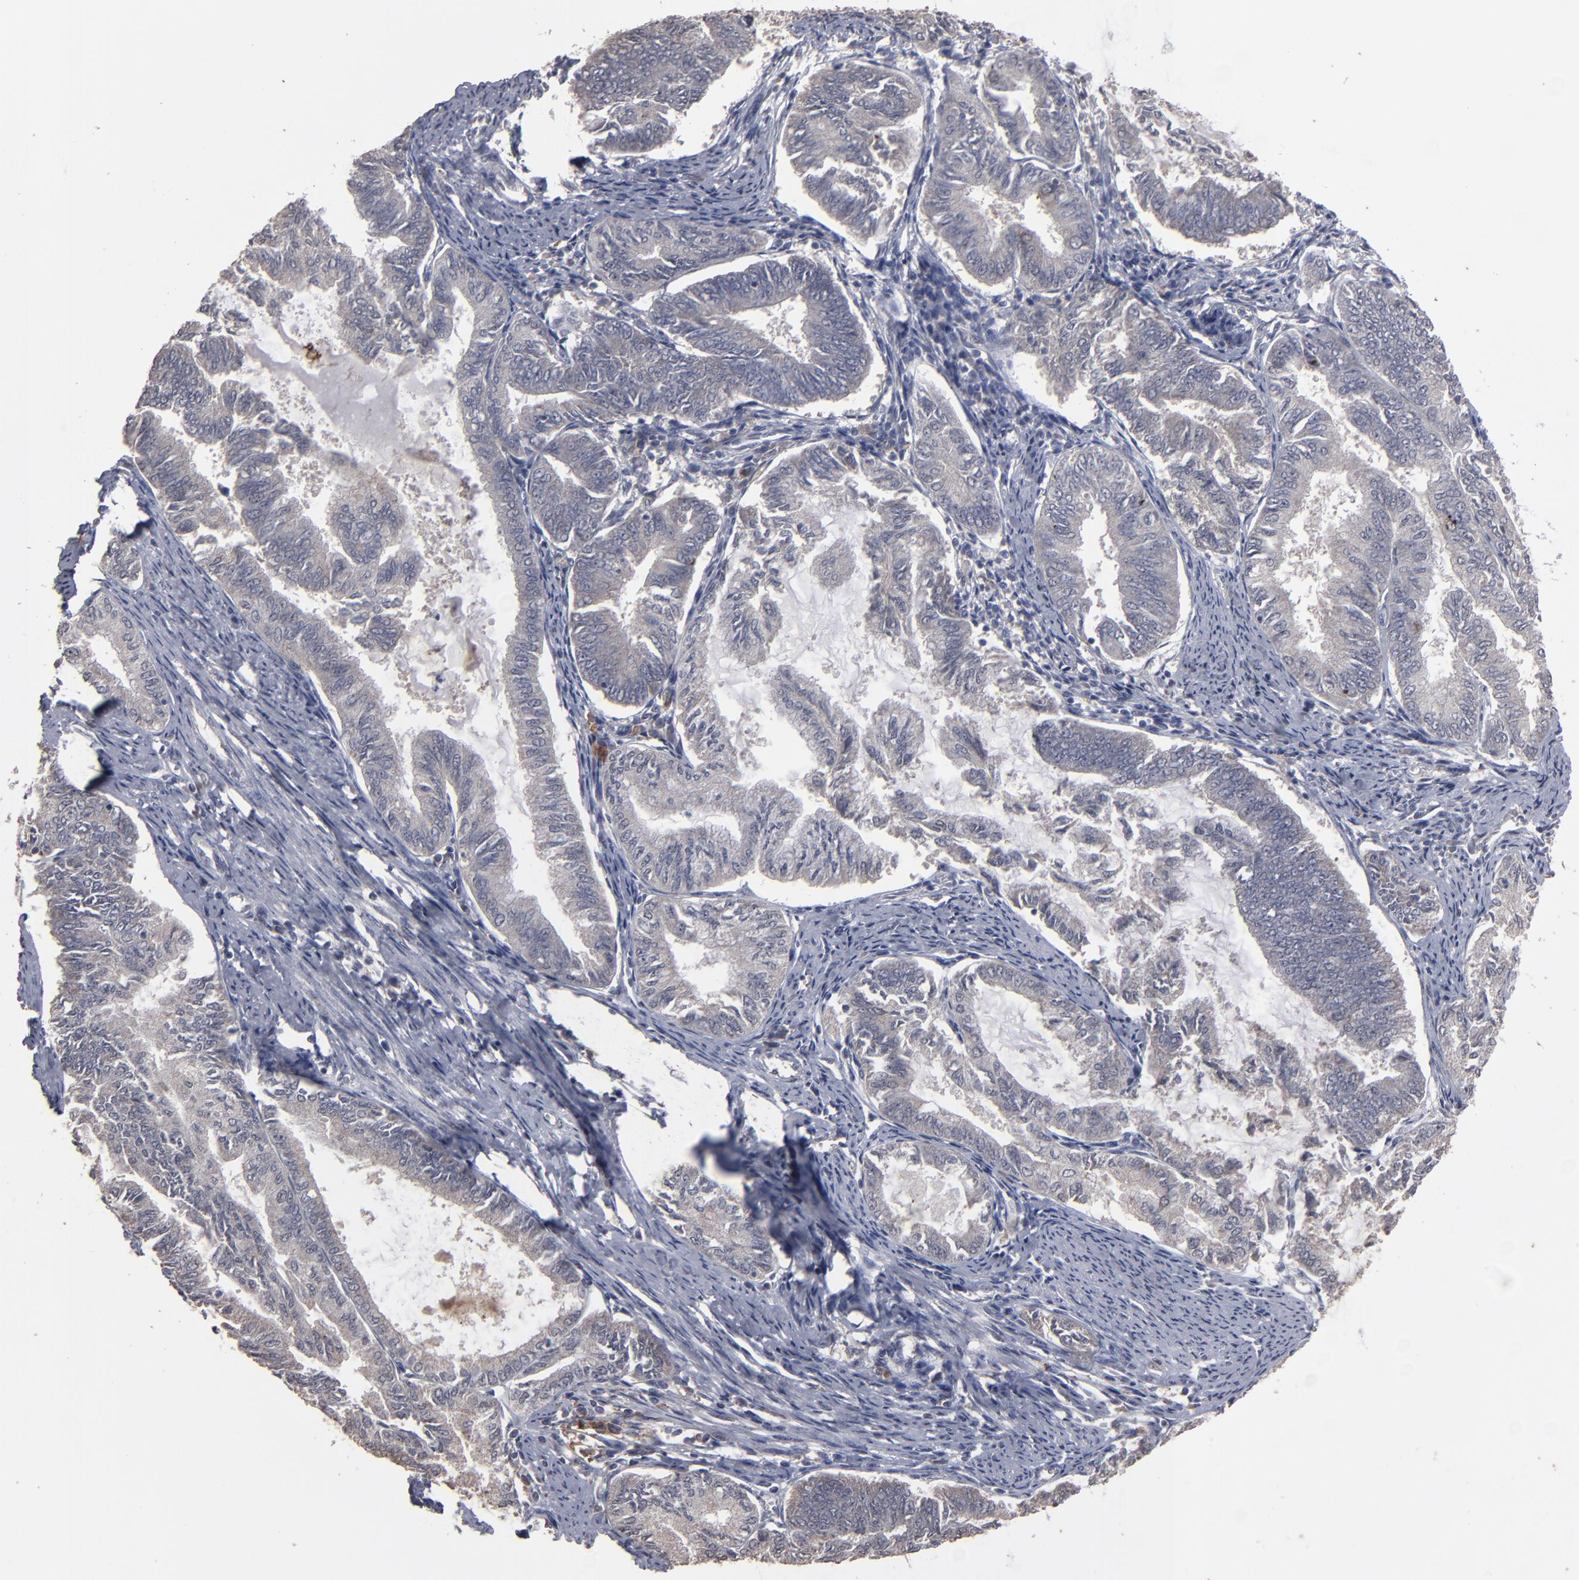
{"staining": {"intensity": "weak", "quantity": ">75%", "location": "cytoplasmic/membranous,nuclear"}, "tissue": "endometrial cancer", "cell_type": "Tumor cells", "image_type": "cancer", "snomed": [{"axis": "morphology", "description": "Adenocarcinoma, NOS"}, {"axis": "topography", "description": "Endometrium"}], "caption": "Endometrial cancer (adenocarcinoma) tissue exhibits weak cytoplasmic/membranous and nuclear staining in about >75% of tumor cells (DAB (3,3'-diaminobenzidine) = brown stain, brightfield microscopy at high magnification).", "gene": "SLC22A17", "patient": {"sex": "female", "age": 86}}